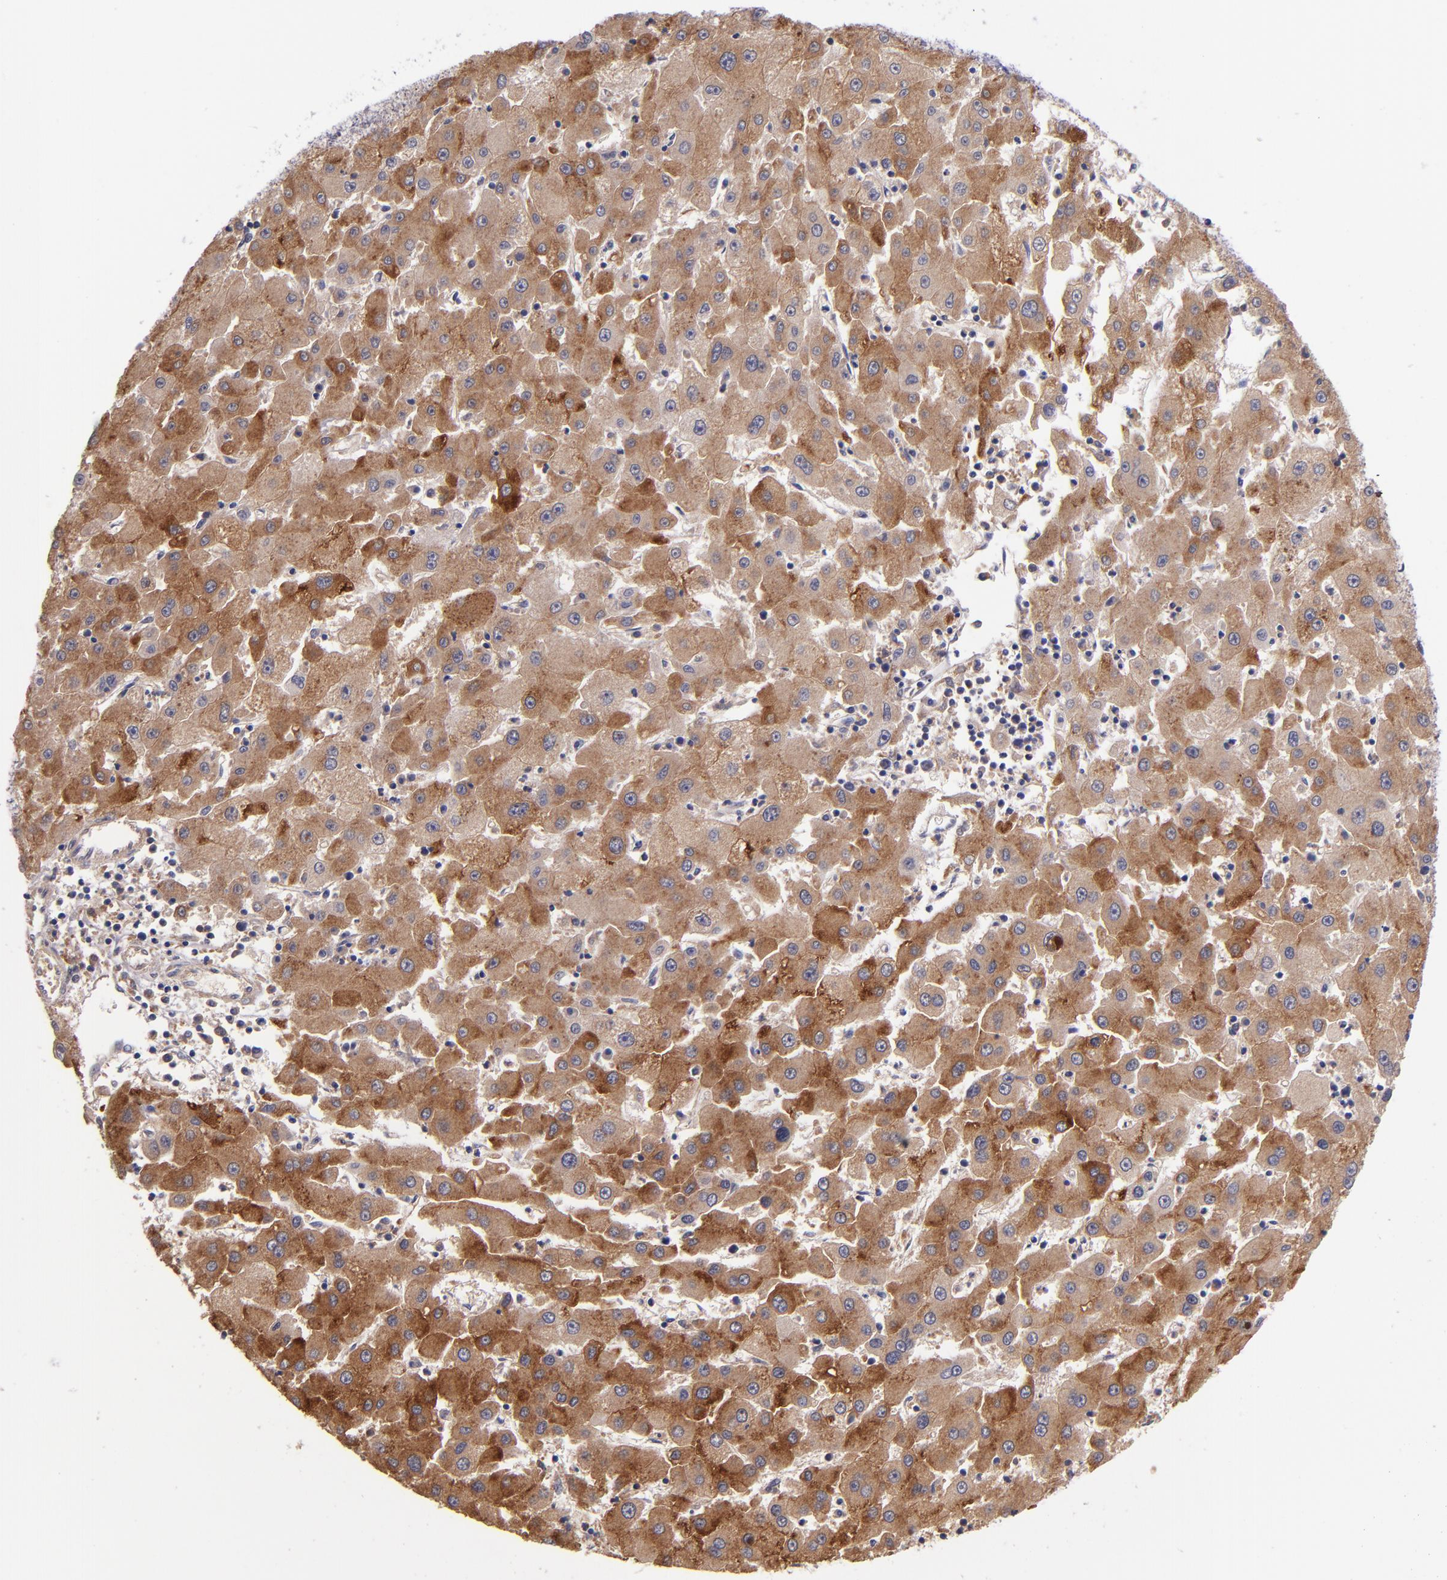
{"staining": {"intensity": "strong", "quantity": ">75%", "location": "cytoplasmic/membranous"}, "tissue": "liver cancer", "cell_type": "Tumor cells", "image_type": "cancer", "snomed": [{"axis": "morphology", "description": "Carcinoma, Hepatocellular, NOS"}, {"axis": "topography", "description": "Liver"}], "caption": "The photomicrograph demonstrates a brown stain indicating the presence of a protein in the cytoplasmic/membranous of tumor cells in liver cancer.", "gene": "RBP4", "patient": {"sex": "male", "age": 72}}